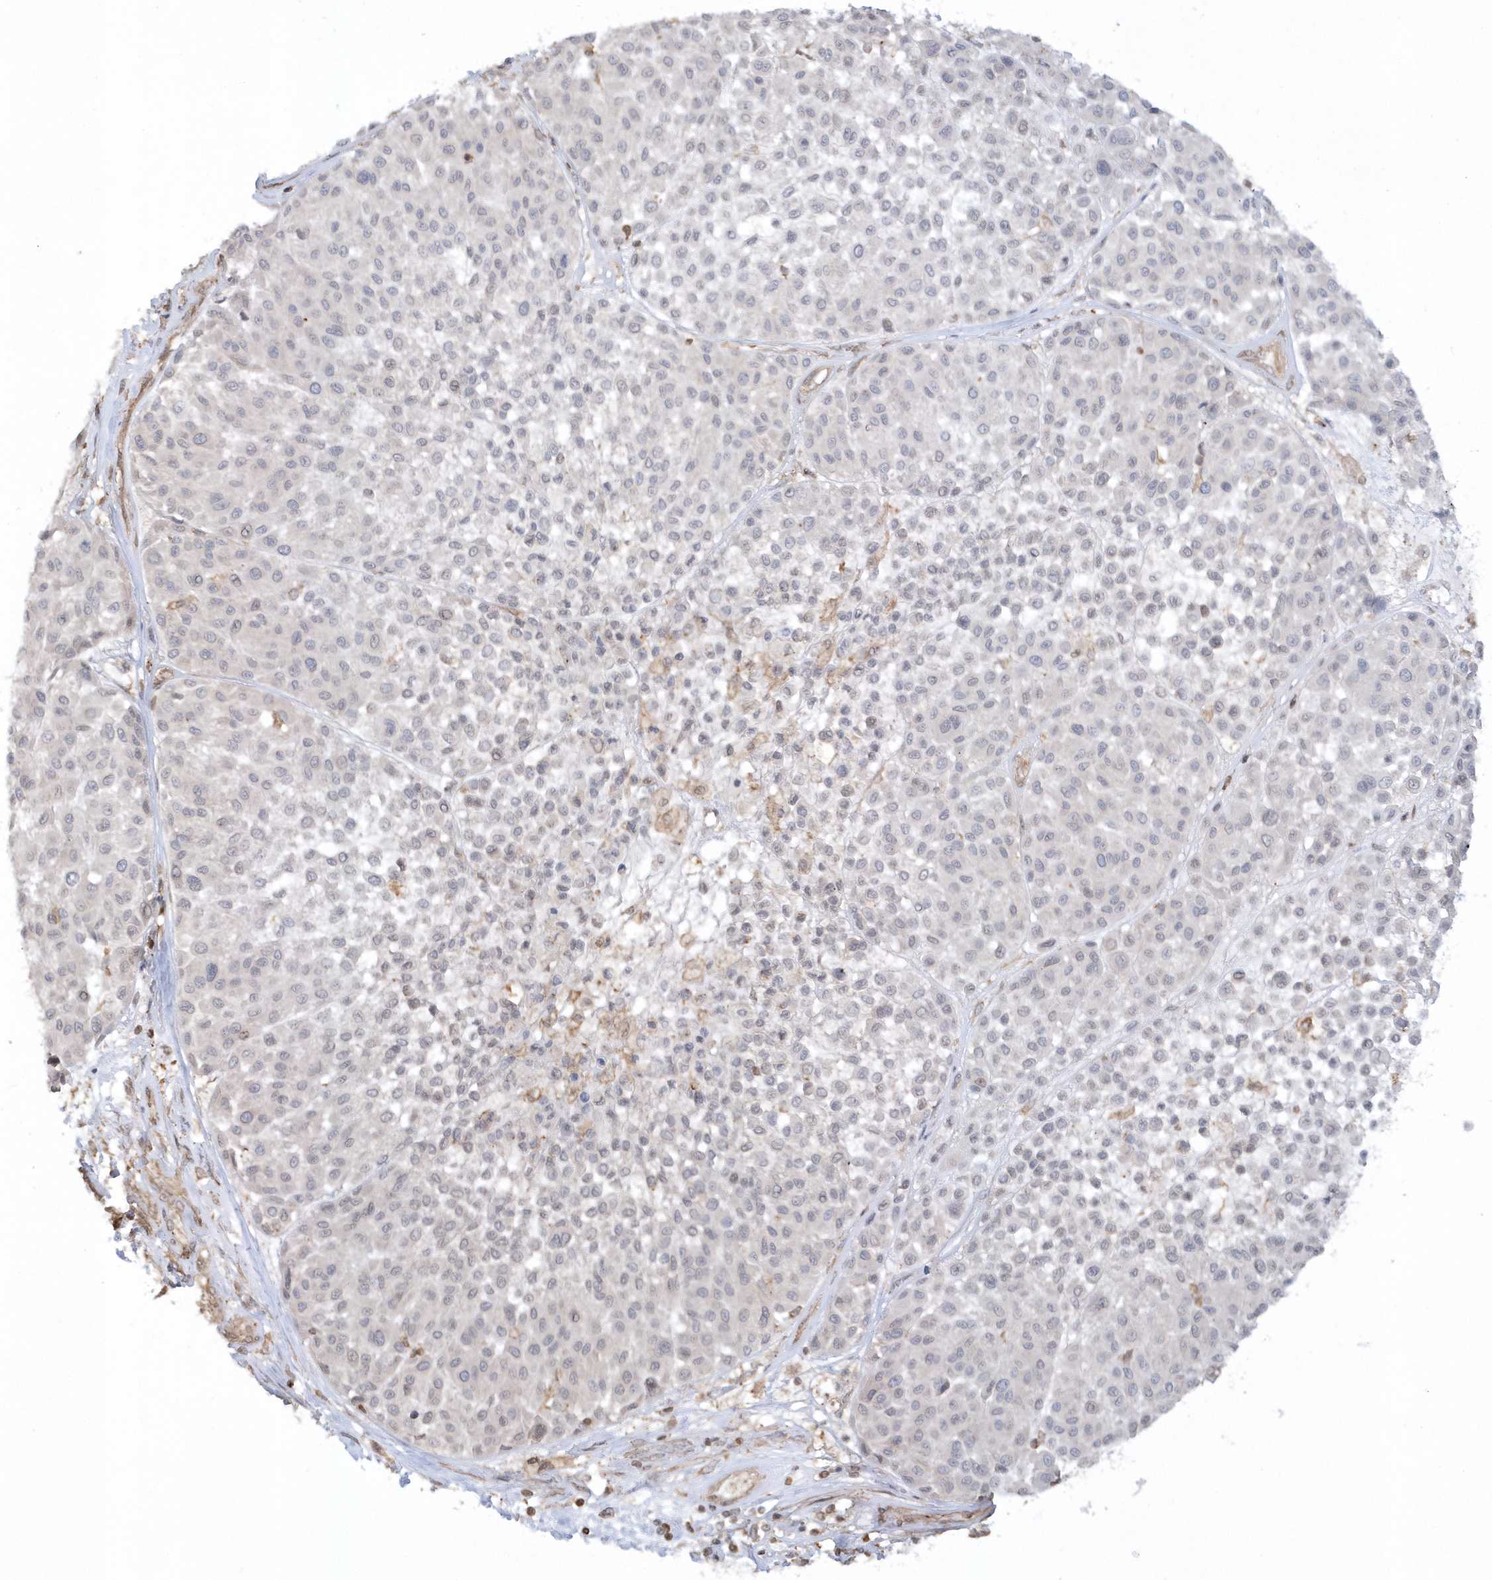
{"staining": {"intensity": "negative", "quantity": "none", "location": "none"}, "tissue": "melanoma", "cell_type": "Tumor cells", "image_type": "cancer", "snomed": [{"axis": "morphology", "description": "Malignant melanoma, Metastatic site"}, {"axis": "topography", "description": "Soft tissue"}], "caption": "Immunohistochemistry photomicrograph of neoplastic tissue: human malignant melanoma (metastatic site) stained with DAB demonstrates no significant protein positivity in tumor cells.", "gene": "BSN", "patient": {"sex": "male", "age": 41}}